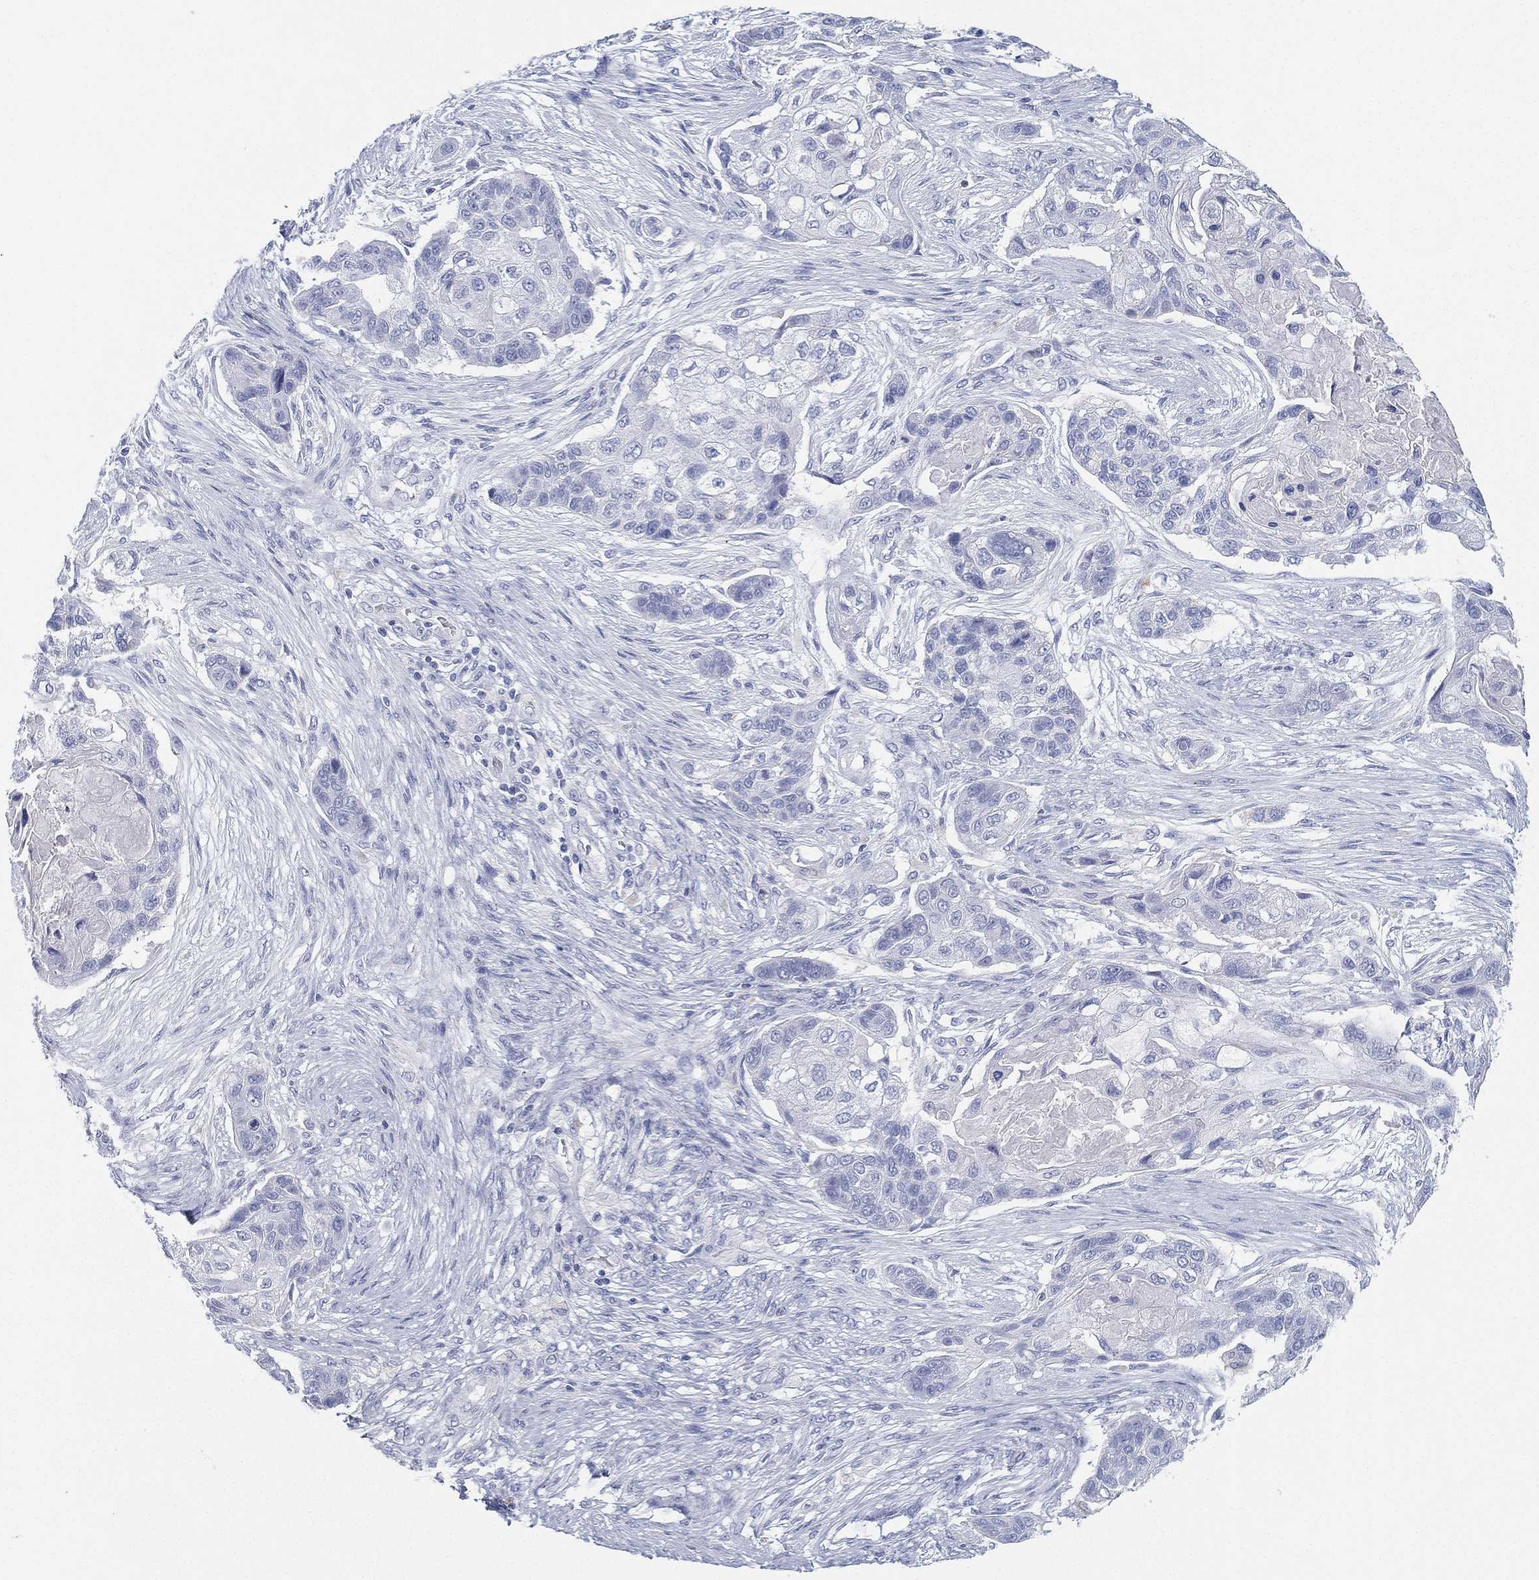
{"staining": {"intensity": "negative", "quantity": "none", "location": "none"}, "tissue": "lung cancer", "cell_type": "Tumor cells", "image_type": "cancer", "snomed": [{"axis": "morphology", "description": "Squamous cell carcinoma, NOS"}, {"axis": "topography", "description": "Lung"}], "caption": "Tumor cells are negative for brown protein staining in squamous cell carcinoma (lung).", "gene": "GPR61", "patient": {"sex": "male", "age": 69}}